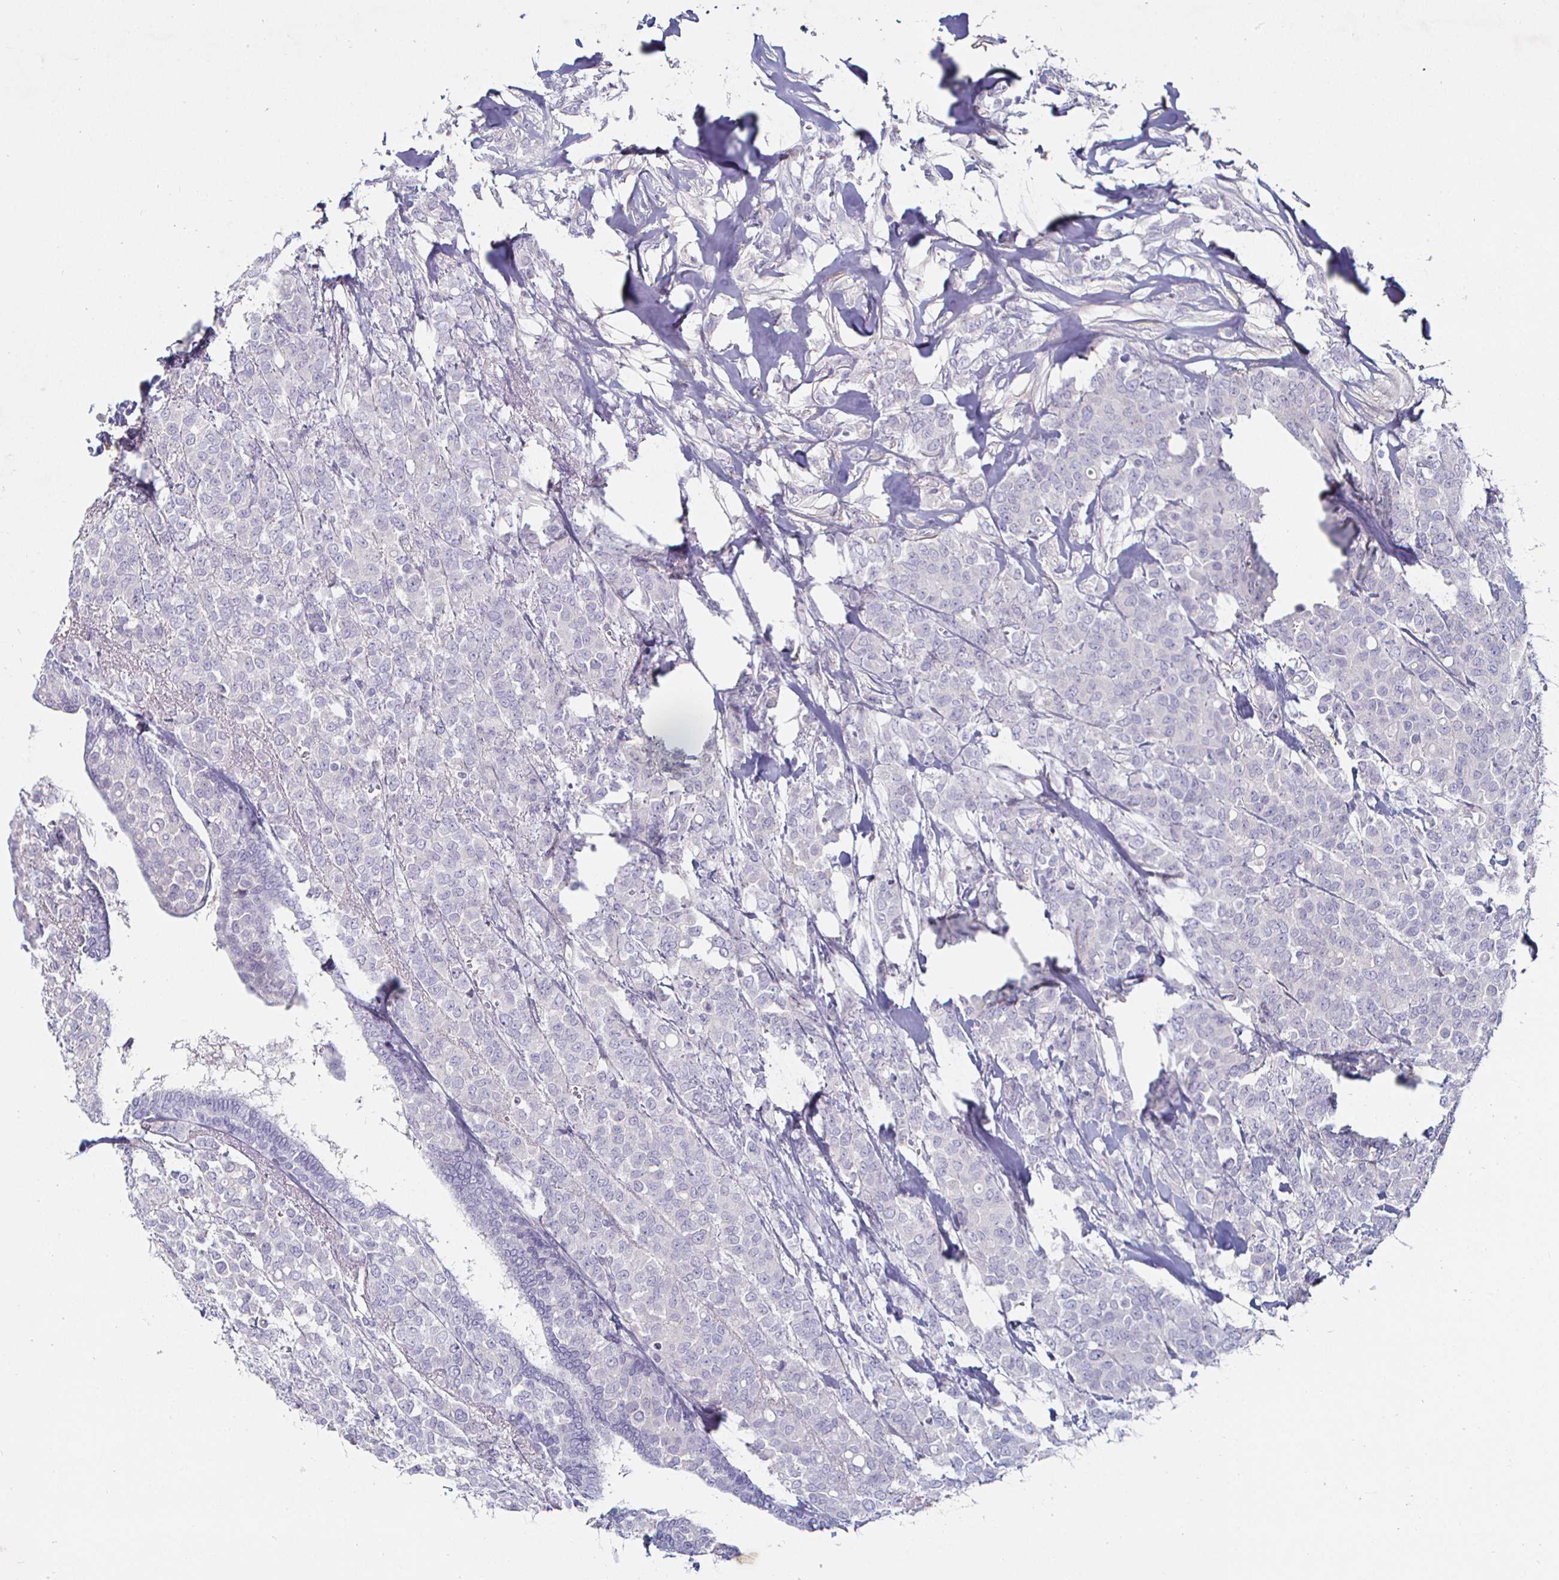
{"staining": {"intensity": "negative", "quantity": "none", "location": "none"}, "tissue": "breast cancer", "cell_type": "Tumor cells", "image_type": "cancer", "snomed": [{"axis": "morphology", "description": "Lobular carcinoma"}, {"axis": "topography", "description": "Breast"}], "caption": "Immunohistochemistry of human lobular carcinoma (breast) displays no positivity in tumor cells.", "gene": "ENPP1", "patient": {"sex": "female", "age": 91}}